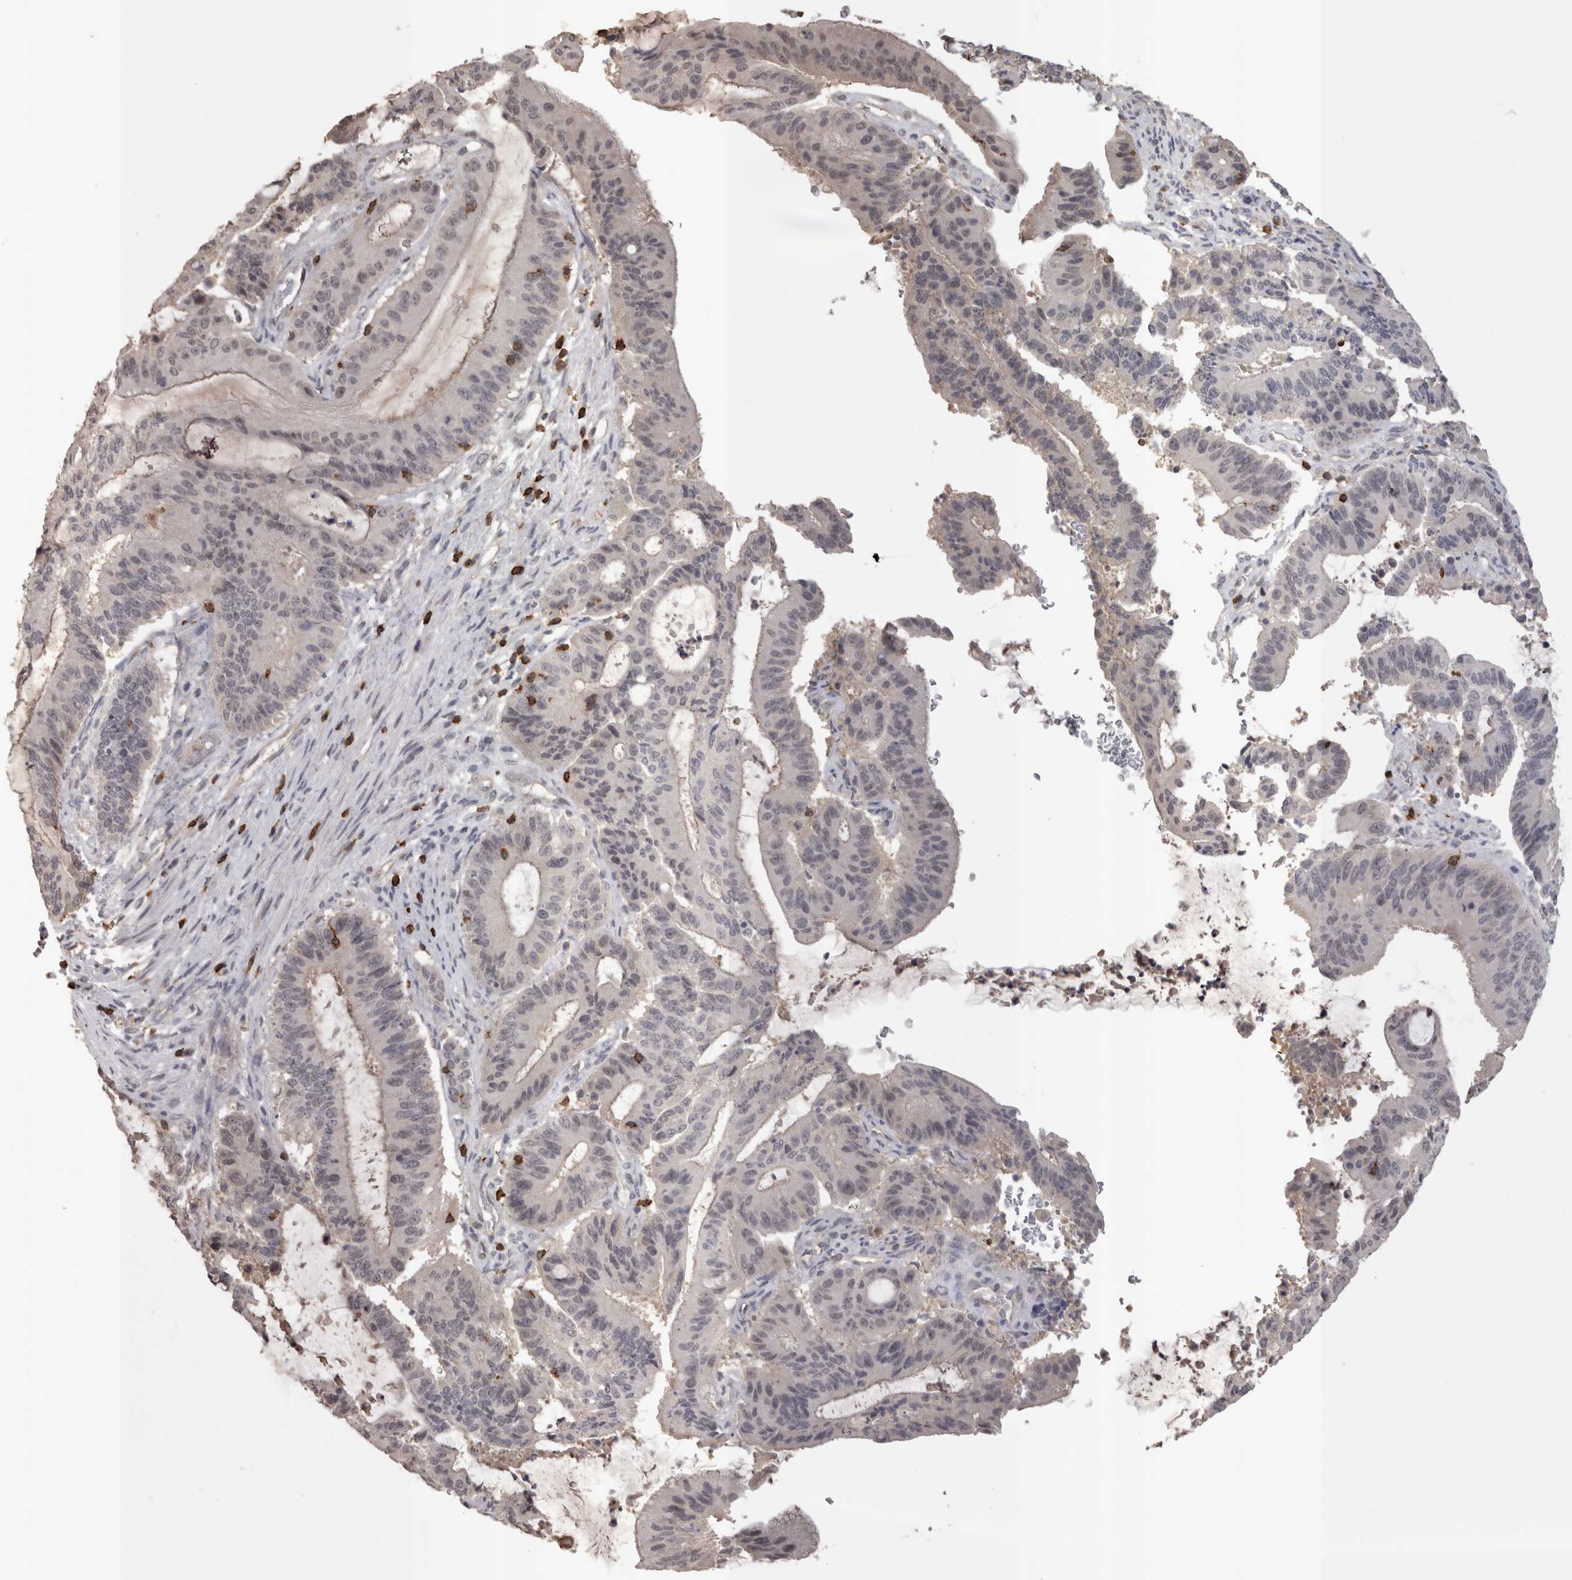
{"staining": {"intensity": "weak", "quantity": "<25%", "location": "nuclear"}, "tissue": "liver cancer", "cell_type": "Tumor cells", "image_type": "cancer", "snomed": [{"axis": "morphology", "description": "Cholangiocarcinoma"}, {"axis": "topography", "description": "Liver"}], "caption": "Tumor cells are negative for brown protein staining in cholangiocarcinoma (liver).", "gene": "SKAP1", "patient": {"sex": "female", "age": 73}}